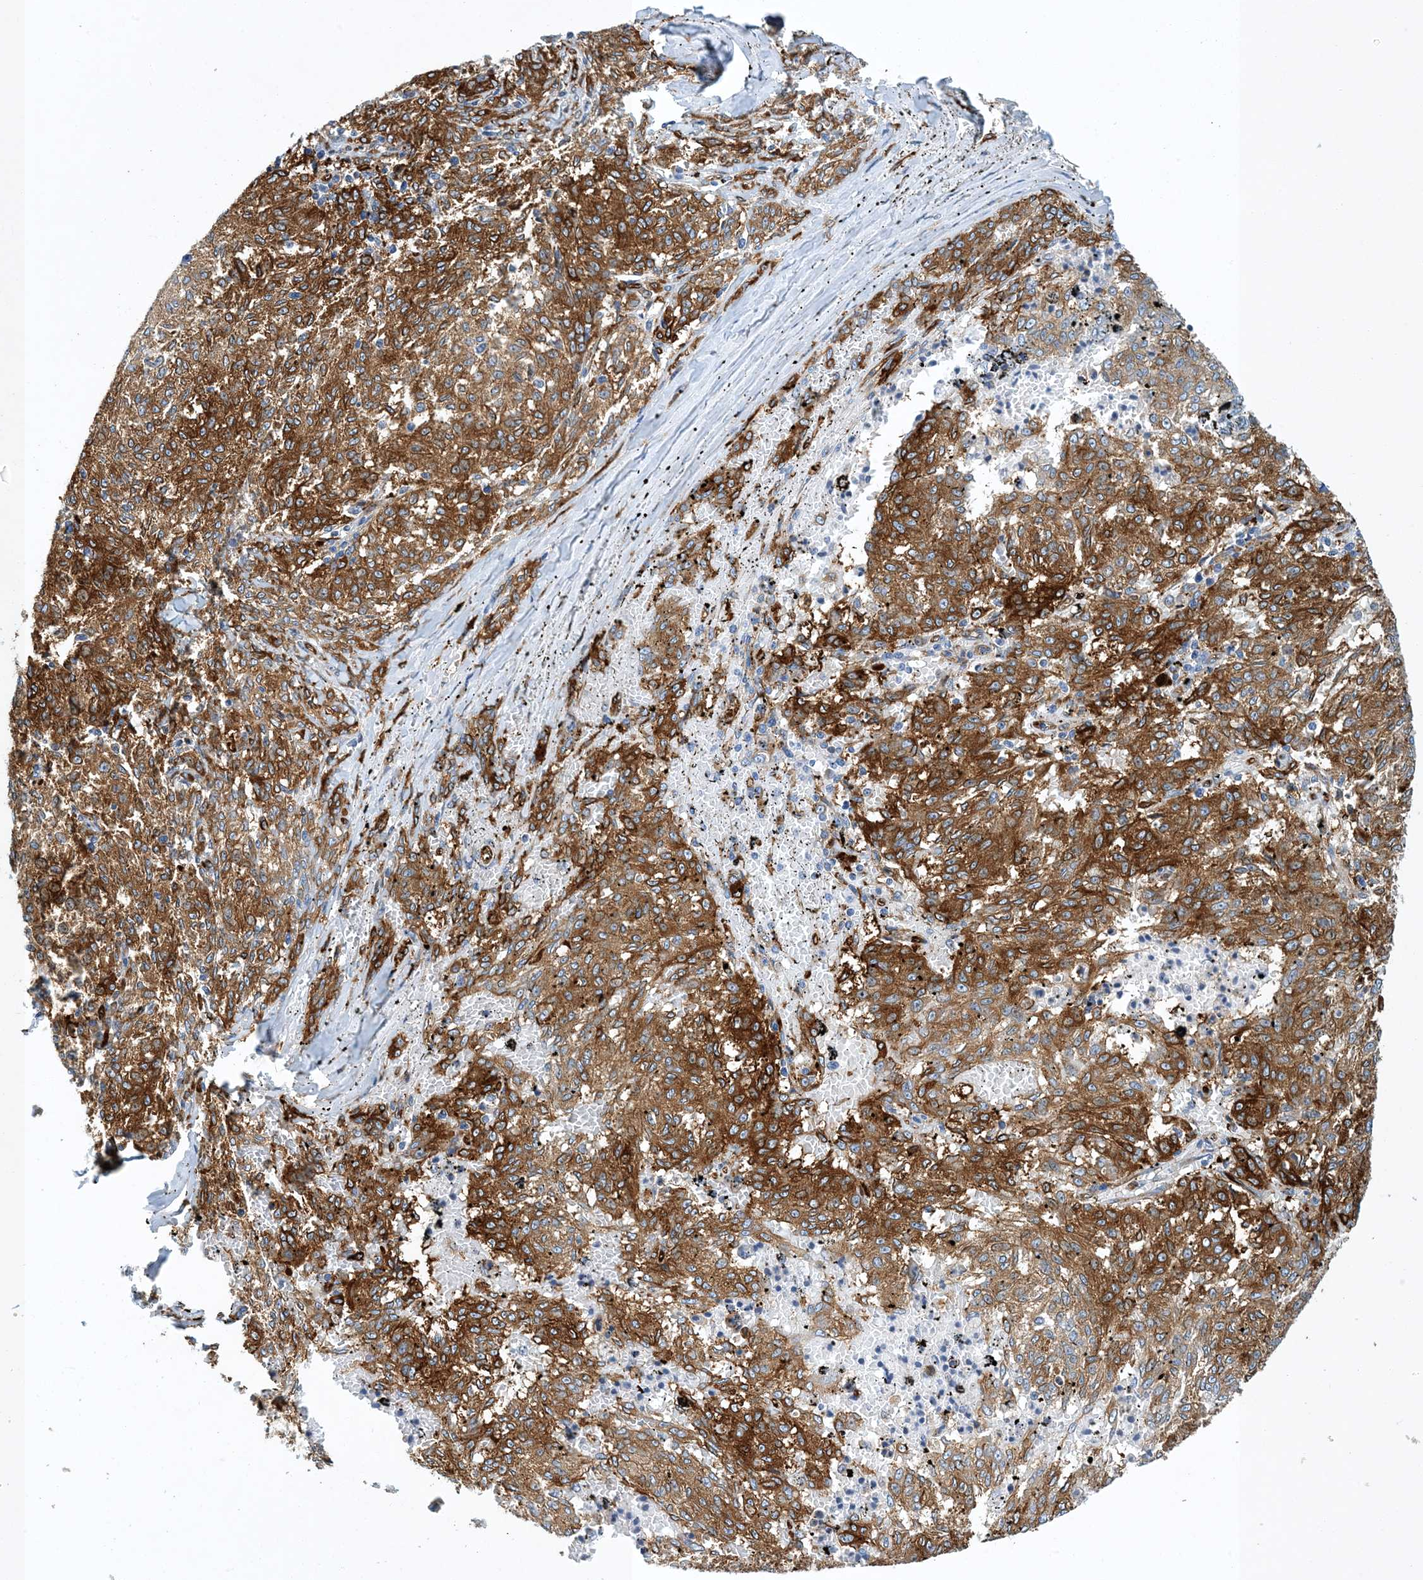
{"staining": {"intensity": "moderate", "quantity": ">75%", "location": "cytoplasmic/membranous"}, "tissue": "melanoma", "cell_type": "Tumor cells", "image_type": "cancer", "snomed": [{"axis": "morphology", "description": "Malignant melanoma, NOS"}, {"axis": "topography", "description": "Skin"}], "caption": "A high-resolution histopathology image shows immunohistochemistry (IHC) staining of malignant melanoma, which shows moderate cytoplasmic/membranous expression in approximately >75% of tumor cells.", "gene": "PCDHA2", "patient": {"sex": "female", "age": 72}}